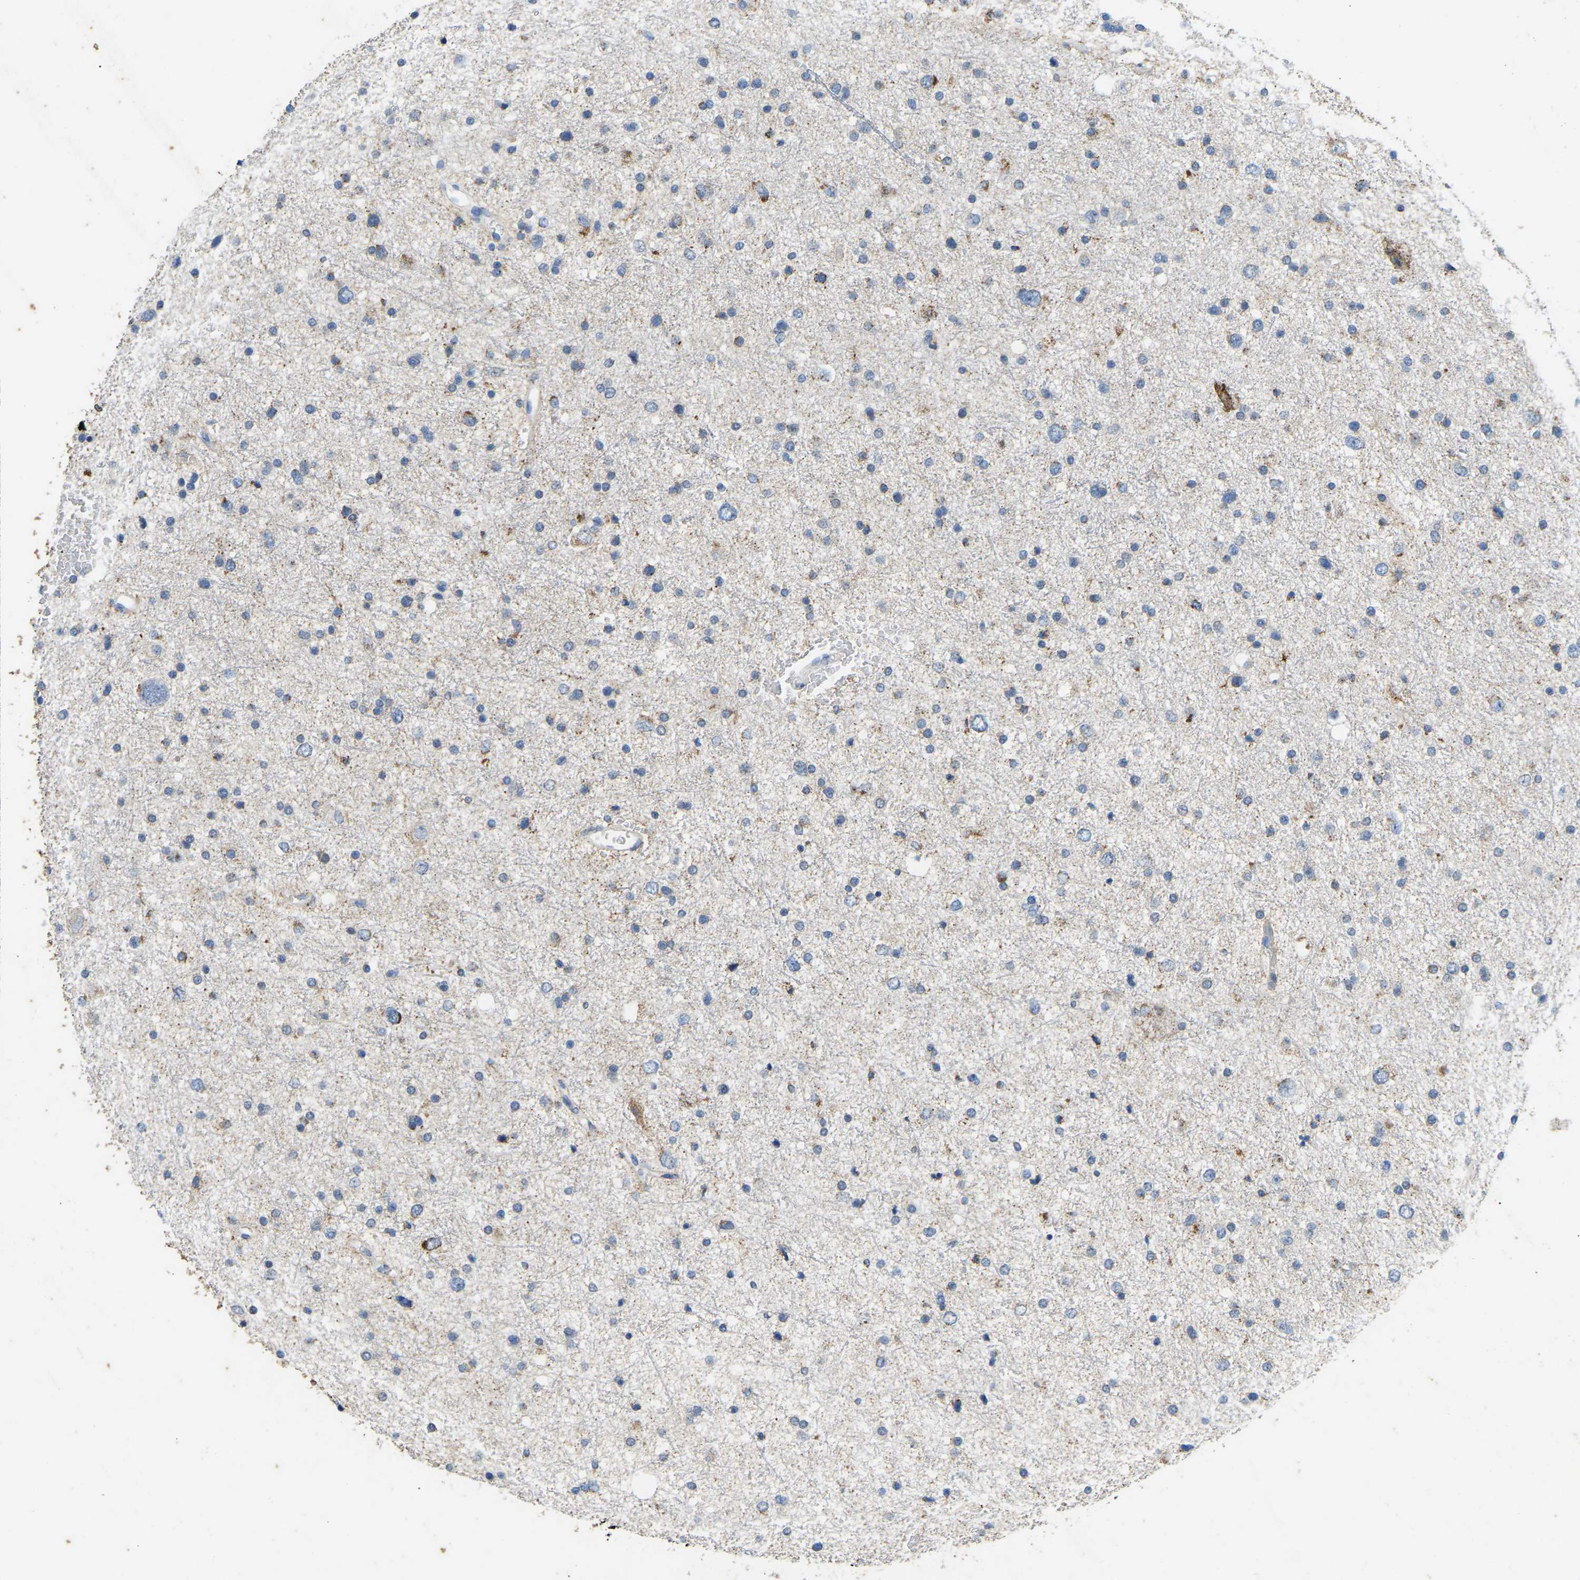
{"staining": {"intensity": "negative", "quantity": "none", "location": "none"}, "tissue": "glioma", "cell_type": "Tumor cells", "image_type": "cancer", "snomed": [{"axis": "morphology", "description": "Glioma, malignant, Low grade"}, {"axis": "topography", "description": "Brain"}], "caption": "High magnification brightfield microscopy of glioma stained with DAB (brown) and counterstained with hematoxylin (blue): tumor cells show no significant positivity.", "gene": "ZNF200", "patient": {"sex": "female", "age": 37}}